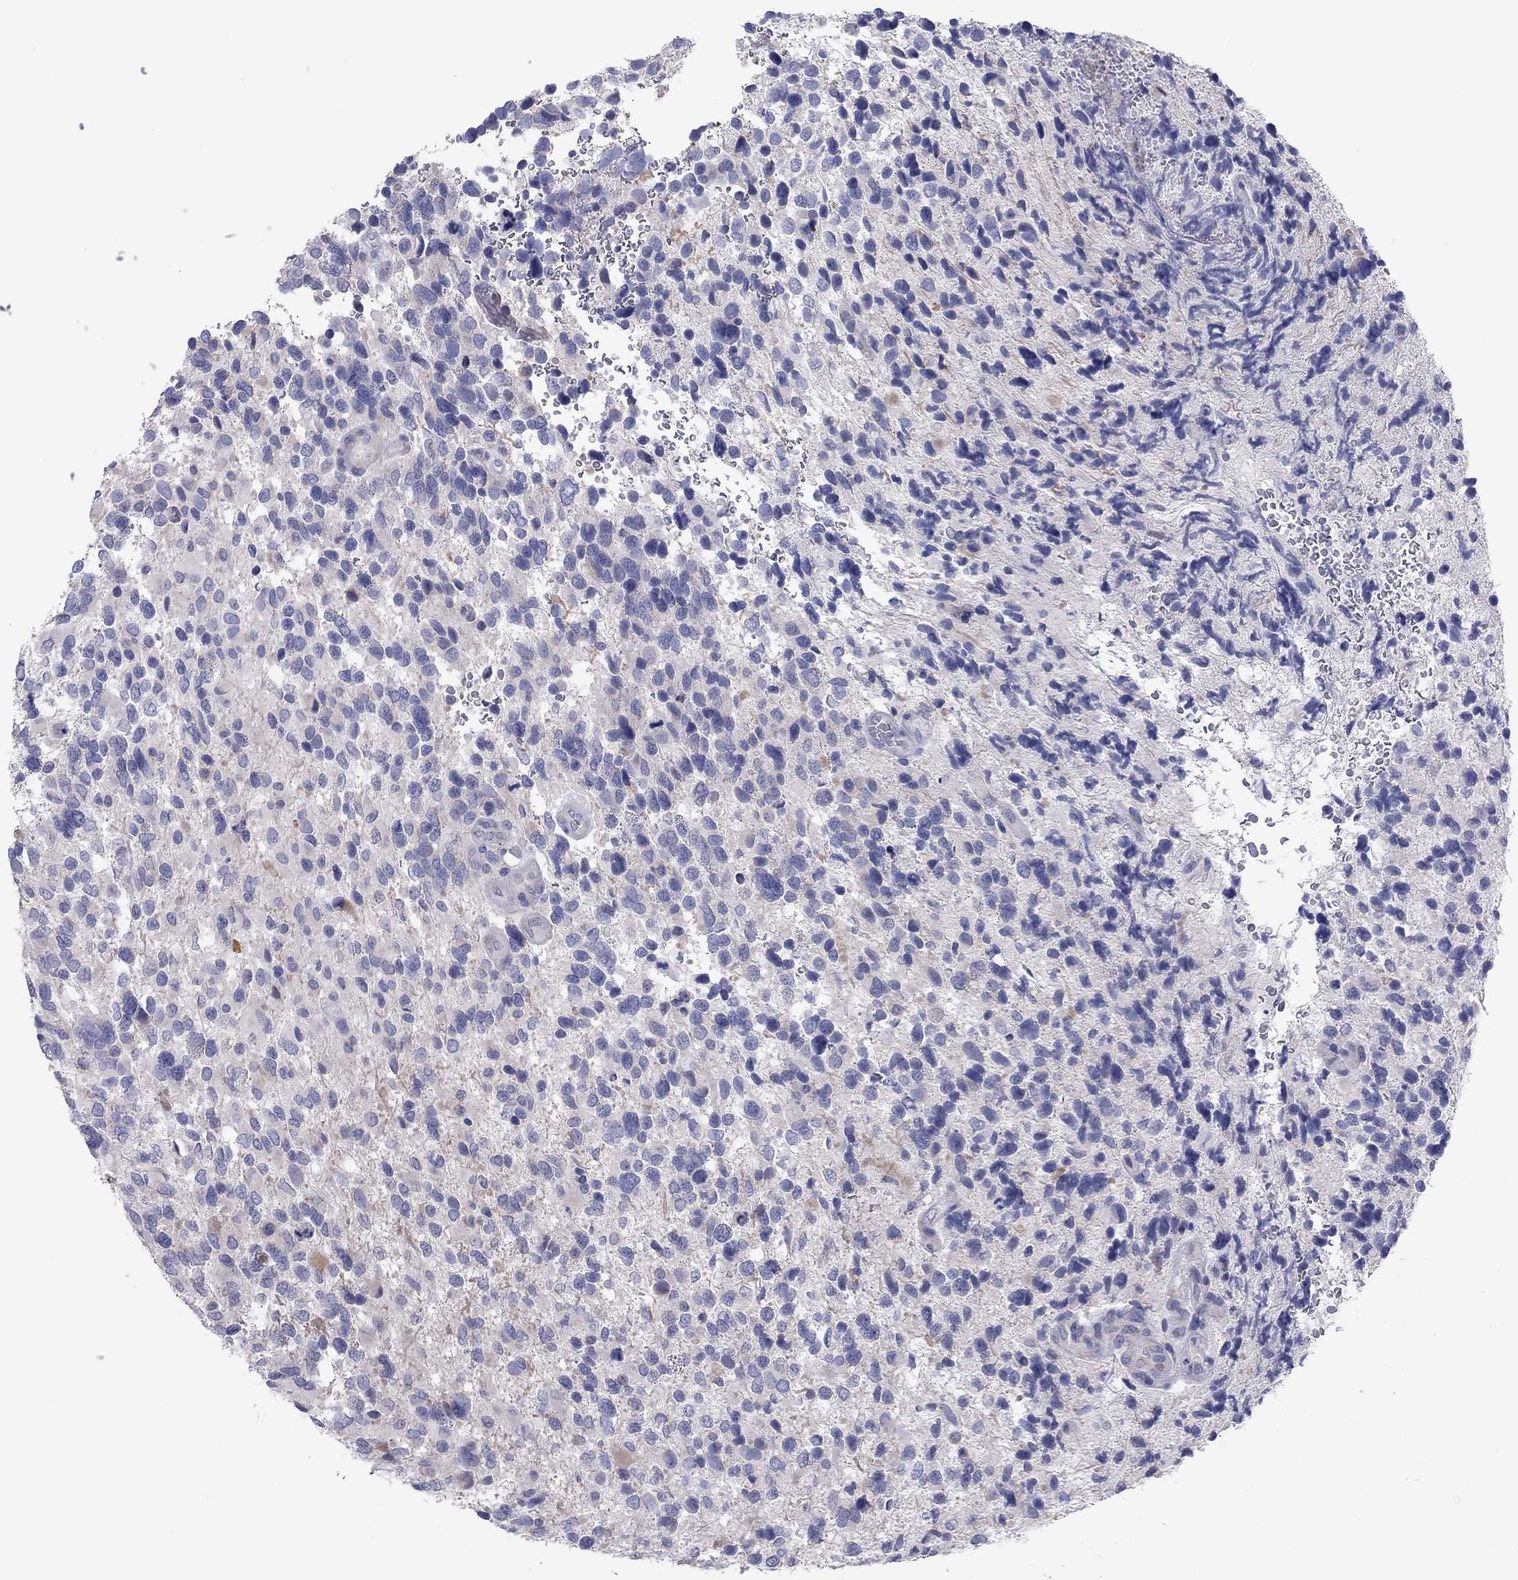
{"staining": {"intensity": "negative", "quantity": "none", "location": "none"}, "tissue": "glioma", "cell_type": "Tumor cells", "image_type": "cancer", "snomed": [{"axis": "morphology", "description": "Glioma, malignant, Low grade"}, {"axis": "topography", "description": "Brain"}], "caption": "Human malignant glioma (low-grade) stained for a protein using immunohistochemistry displays no expression in tumor cells.", "gene": "GRK7", "patient": {"sex": "female", "age": 32}}